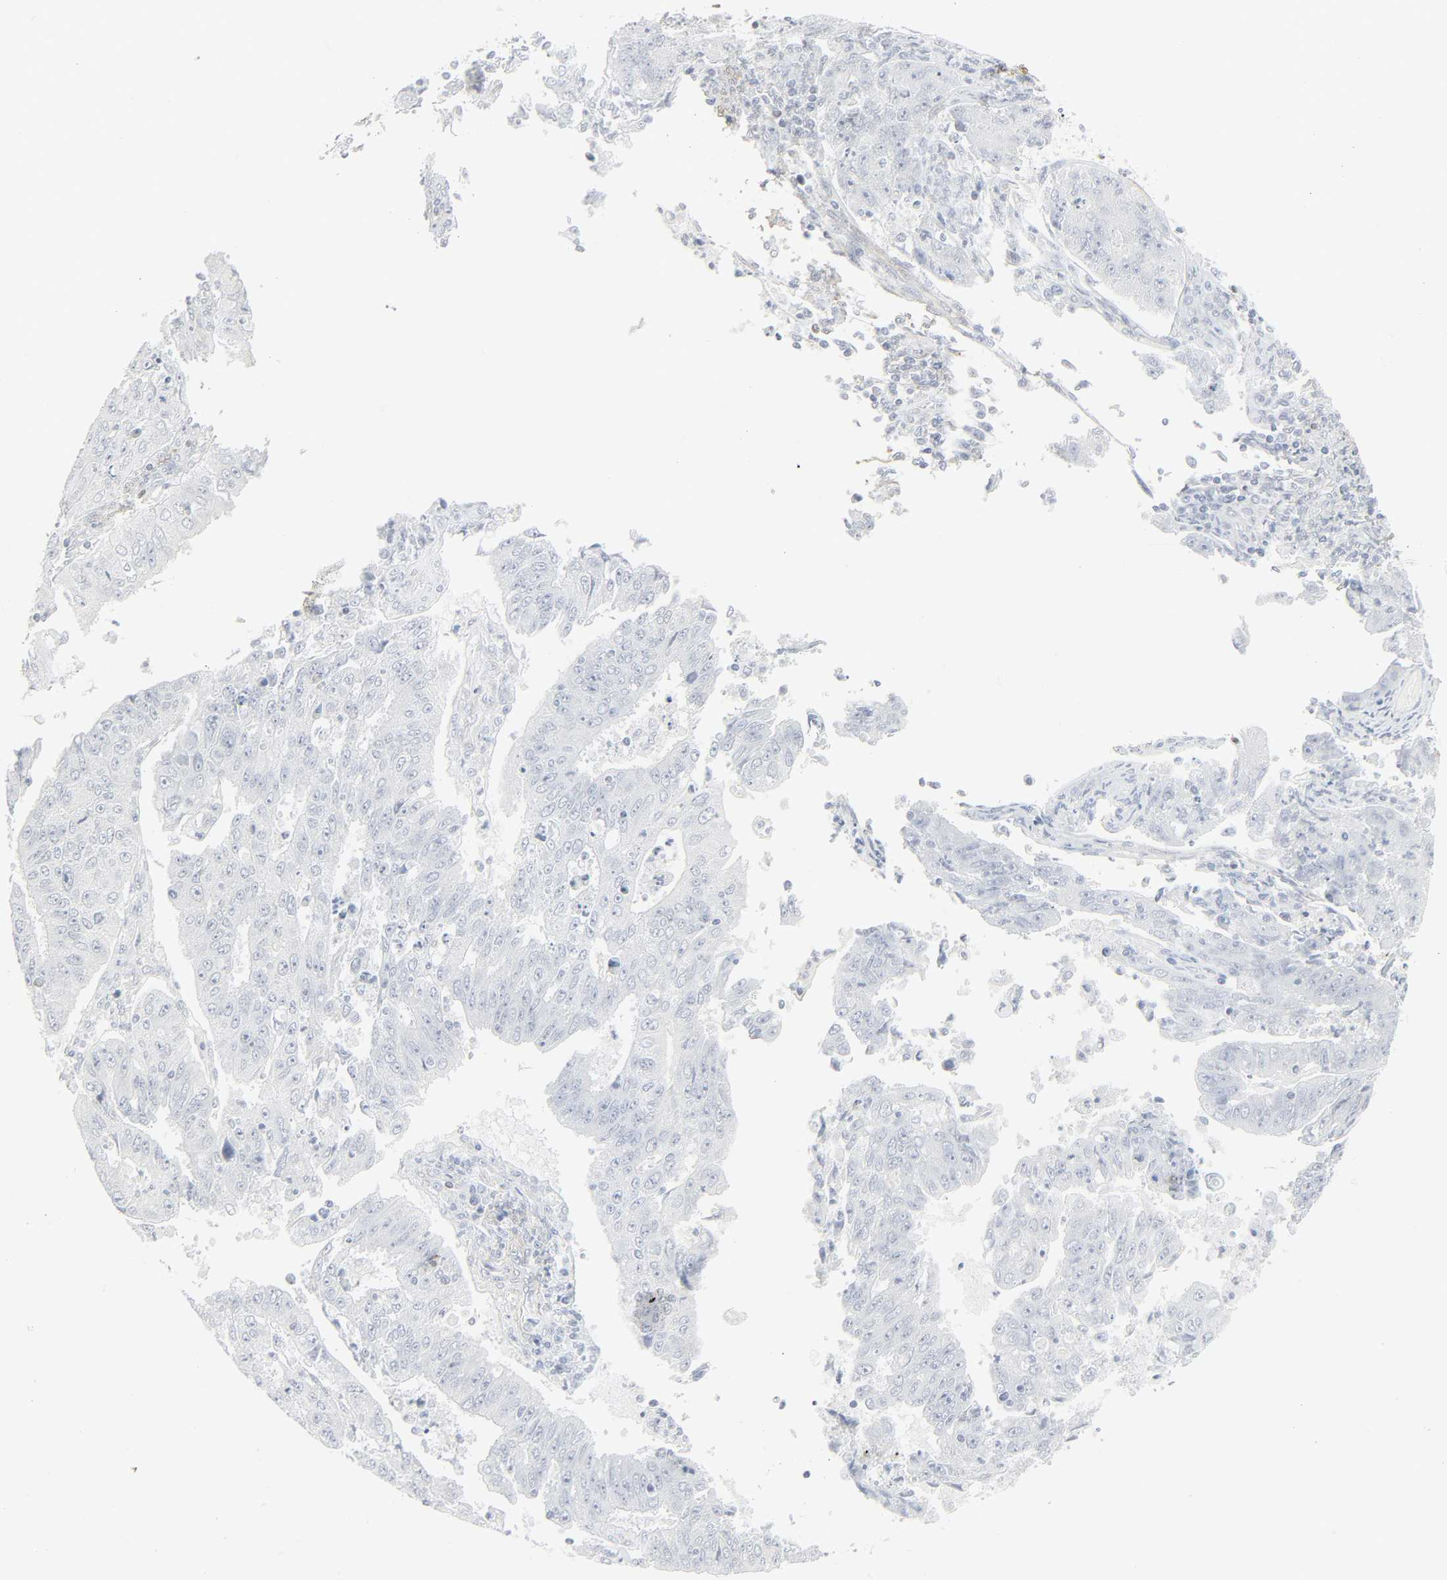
{"staining": {"intensity": "negative", "quantity": "none", "location": "none"}, "tissue": "endometrial cancer", "cell_type": "Tumor cells", "image_type": "cancer", "snomed": [{"axis": "morphology", "description": "Adenocarcinoma, NOS"}, {"axis": "topography", "description": "Endometrium"}], "caption": "IHC of endometrial cancer displays no expression in tumor cells.", "gene": "ZBTB16", "patient": {"sex": "female", "age": 42}}